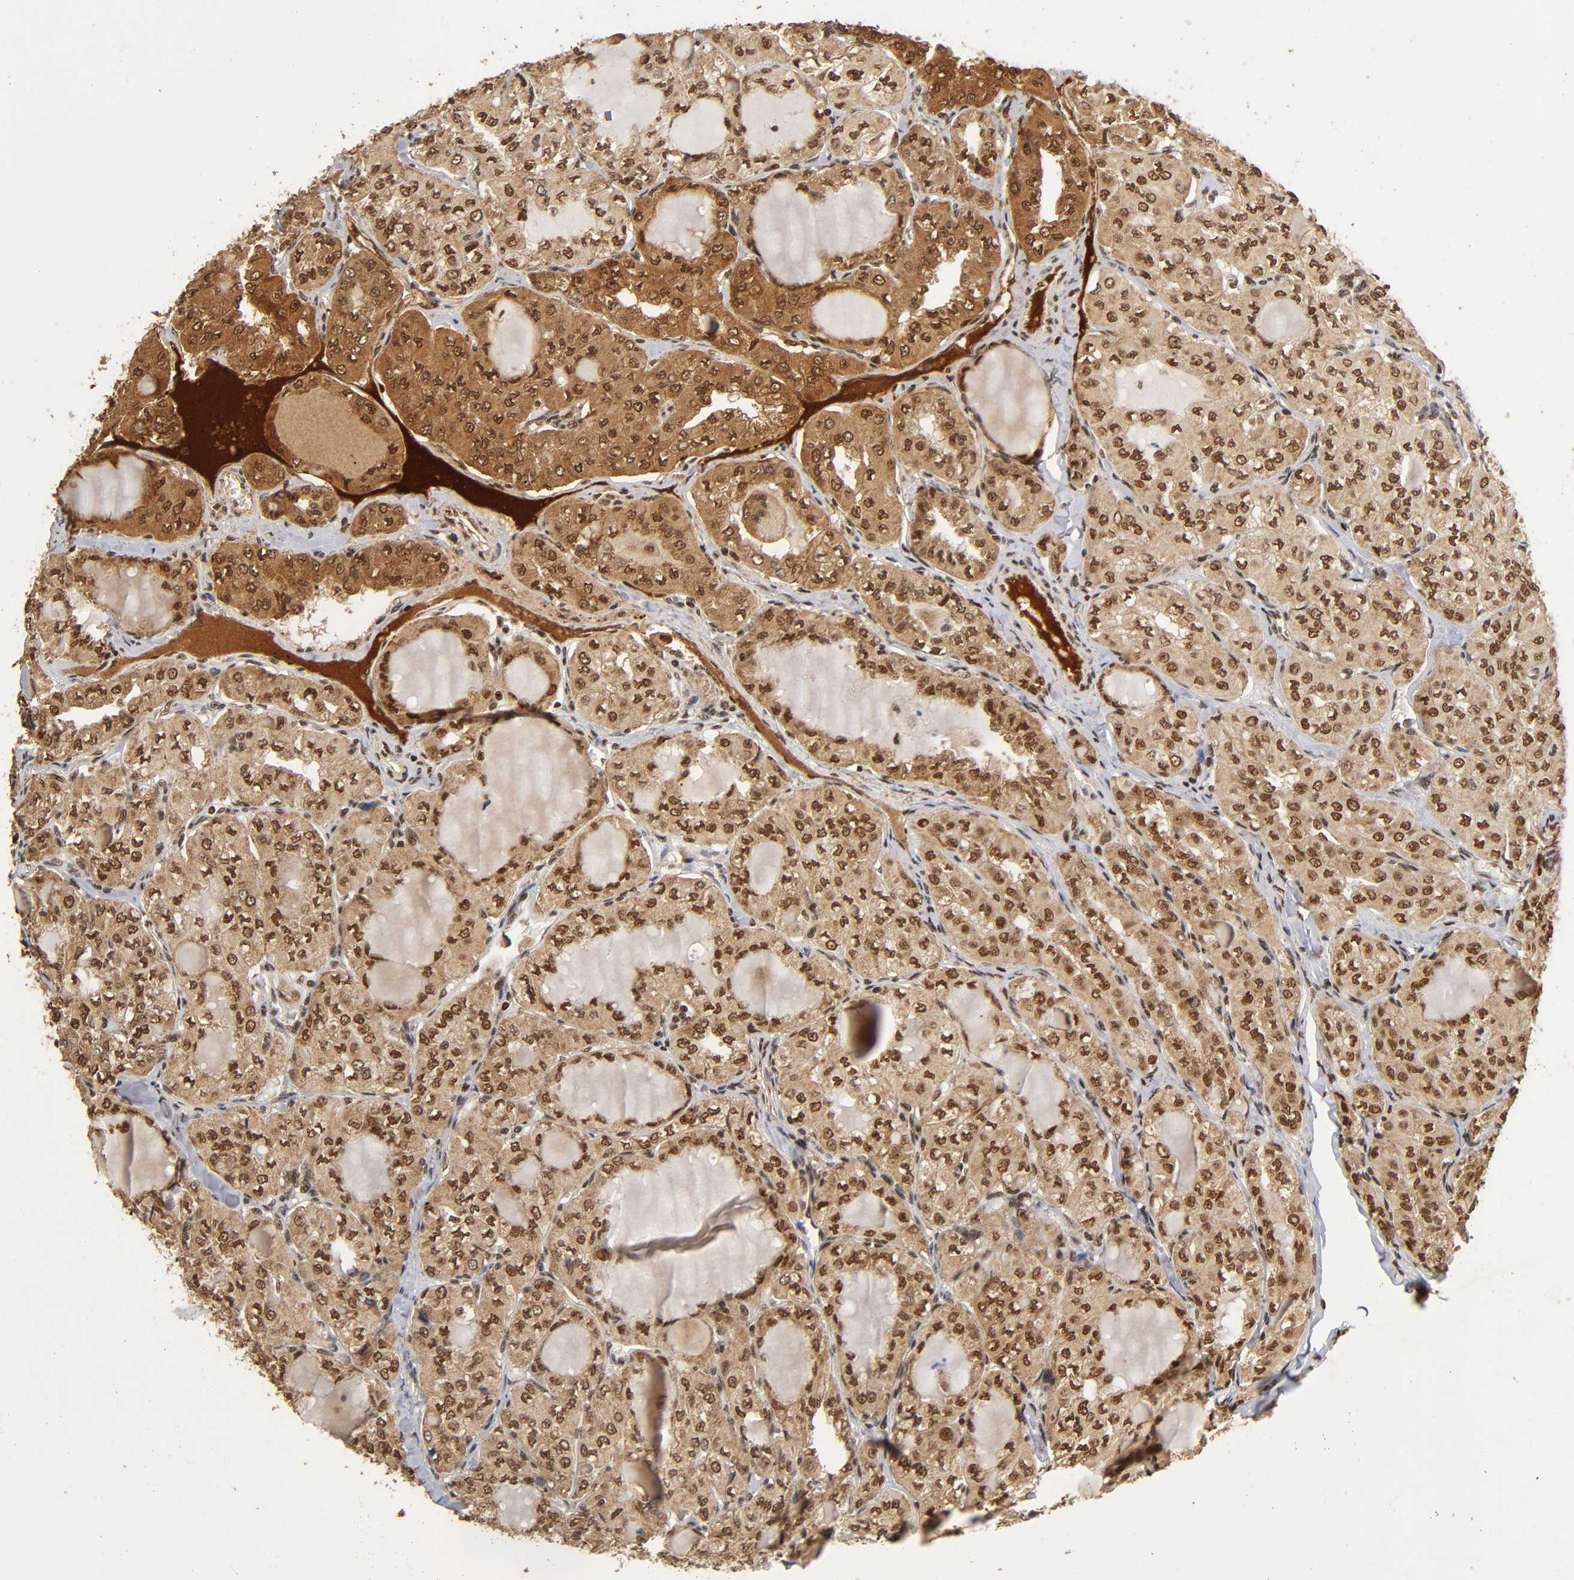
{"staining": {"intensity": "strong", "quantity": ">75%", "location": "cytoplasmic/membranous,nuclear"}, "tissue": "thyroid cancer", "cell_type": "Tumor cells", "image_type": "cancer", "snomed": [{"axis": "morphology", "description": "Papillary adenocarcinoma, NOS"}, {"axis": "topography", "description": "Thyroid gland"}], "caption": "A brown stain highlights strong cytoplasmic/membranous and nuclear staining of a protein in thyroid papillary adenocarcinoma tumor cells.", "gene": "RNF122", "patient": {"sex": "male", "age": 20}}